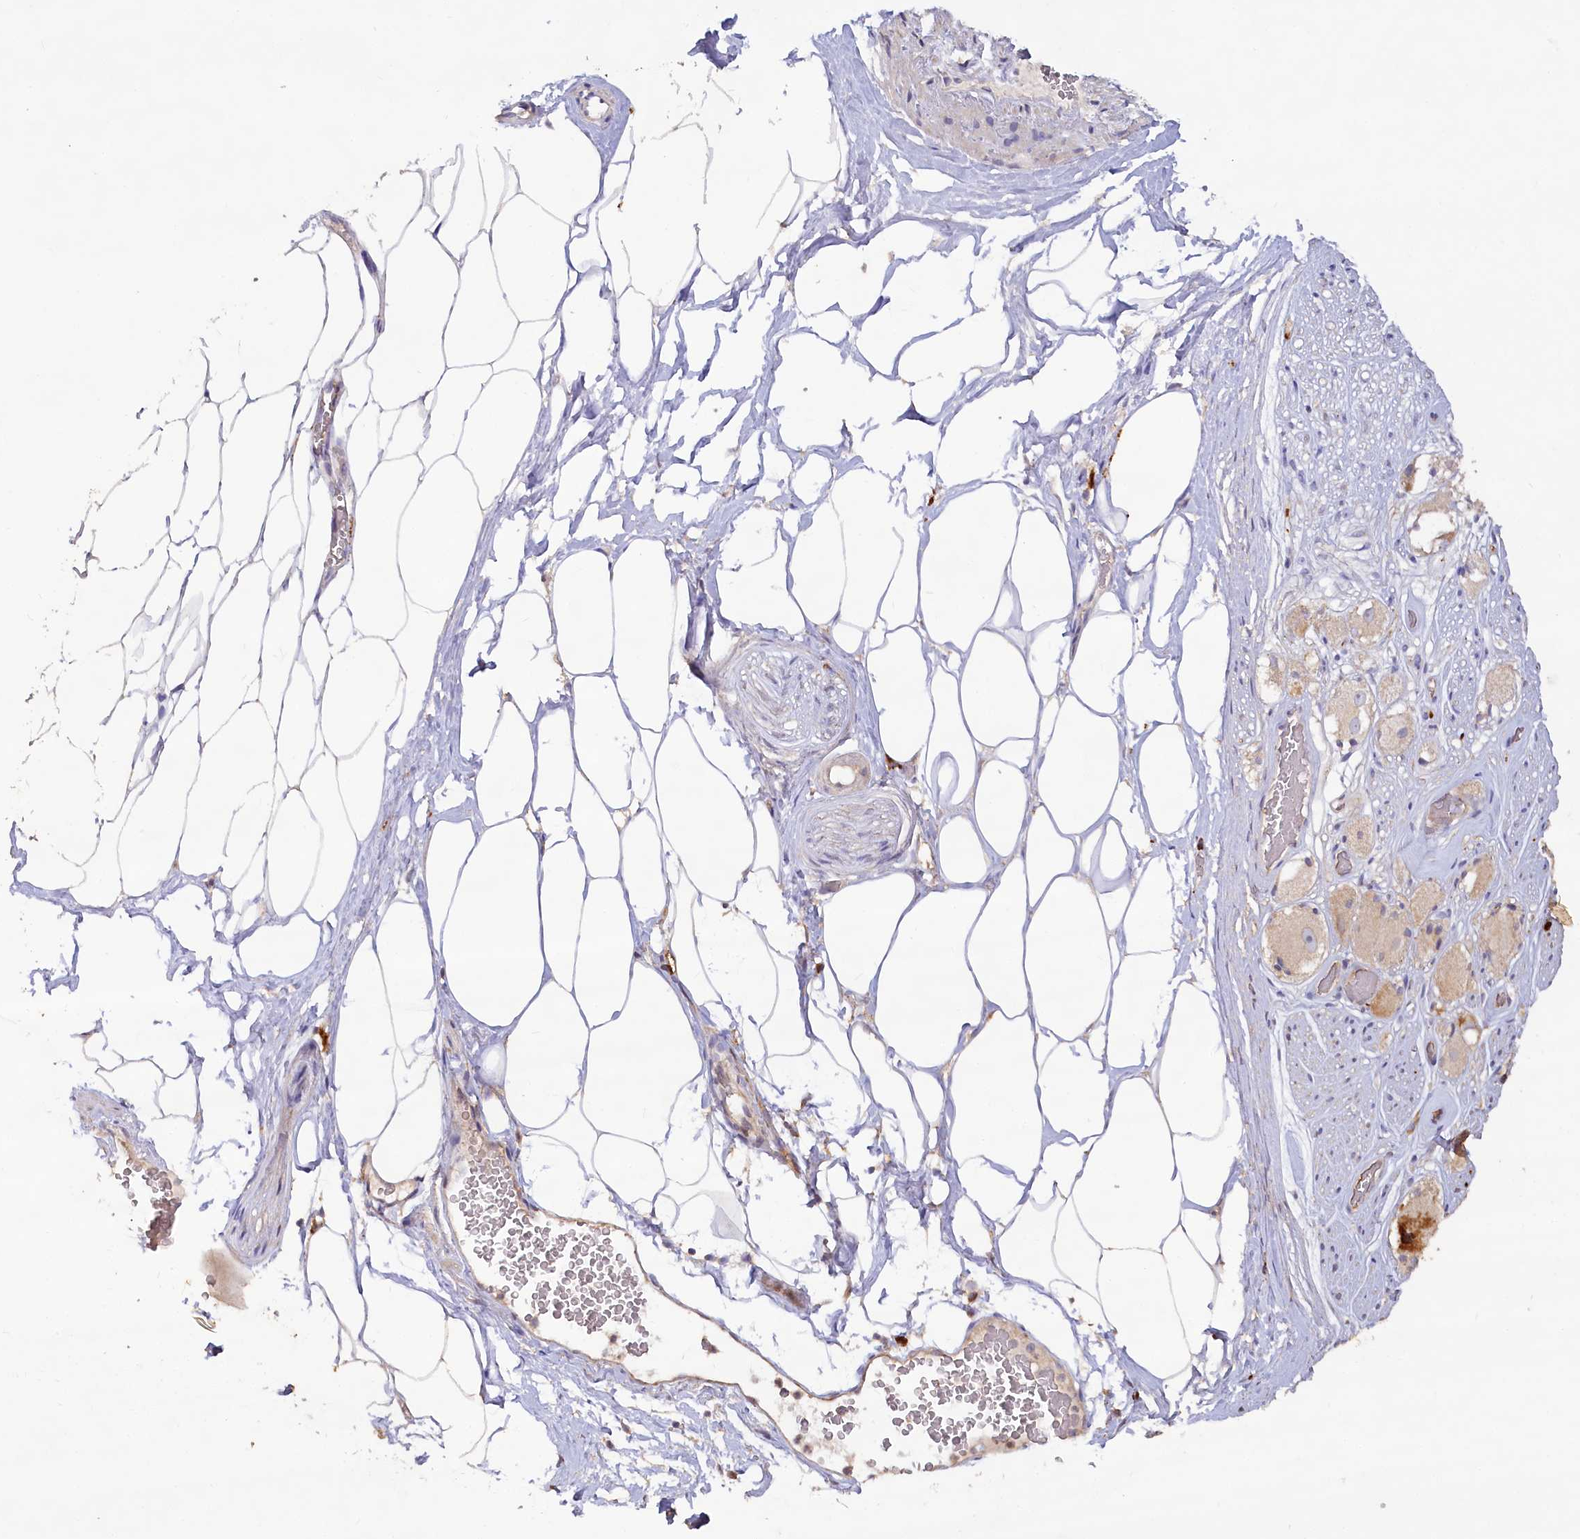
{"staining": {"intensity": "weak", "quantity": ">75%", "location": "cytoplasmic/membranous"}, "tissue": "adipose tissue", "cell_type": "Adipocytes", "image_type": "normal", "snomed": [{"axis": "morphology", "description": "Normal tissue, NOS"}, {"axis": "morphology", "description": "Adenocarcinoma, Low grade"}, {"axis": "topography", "description": "Prostate"}, {"axis": "topography", "description": "Peripheral nerve tissue"}], "caption": "Immunohistochemical staining of unremarkable human adipose tissue demonstrates >75% levels of weak cytoplasmic/membranous protein expression in about >75% of adipocytes.", "gene": "IRAK1BP1", "patient": {"sex": "male", "age": 63}}